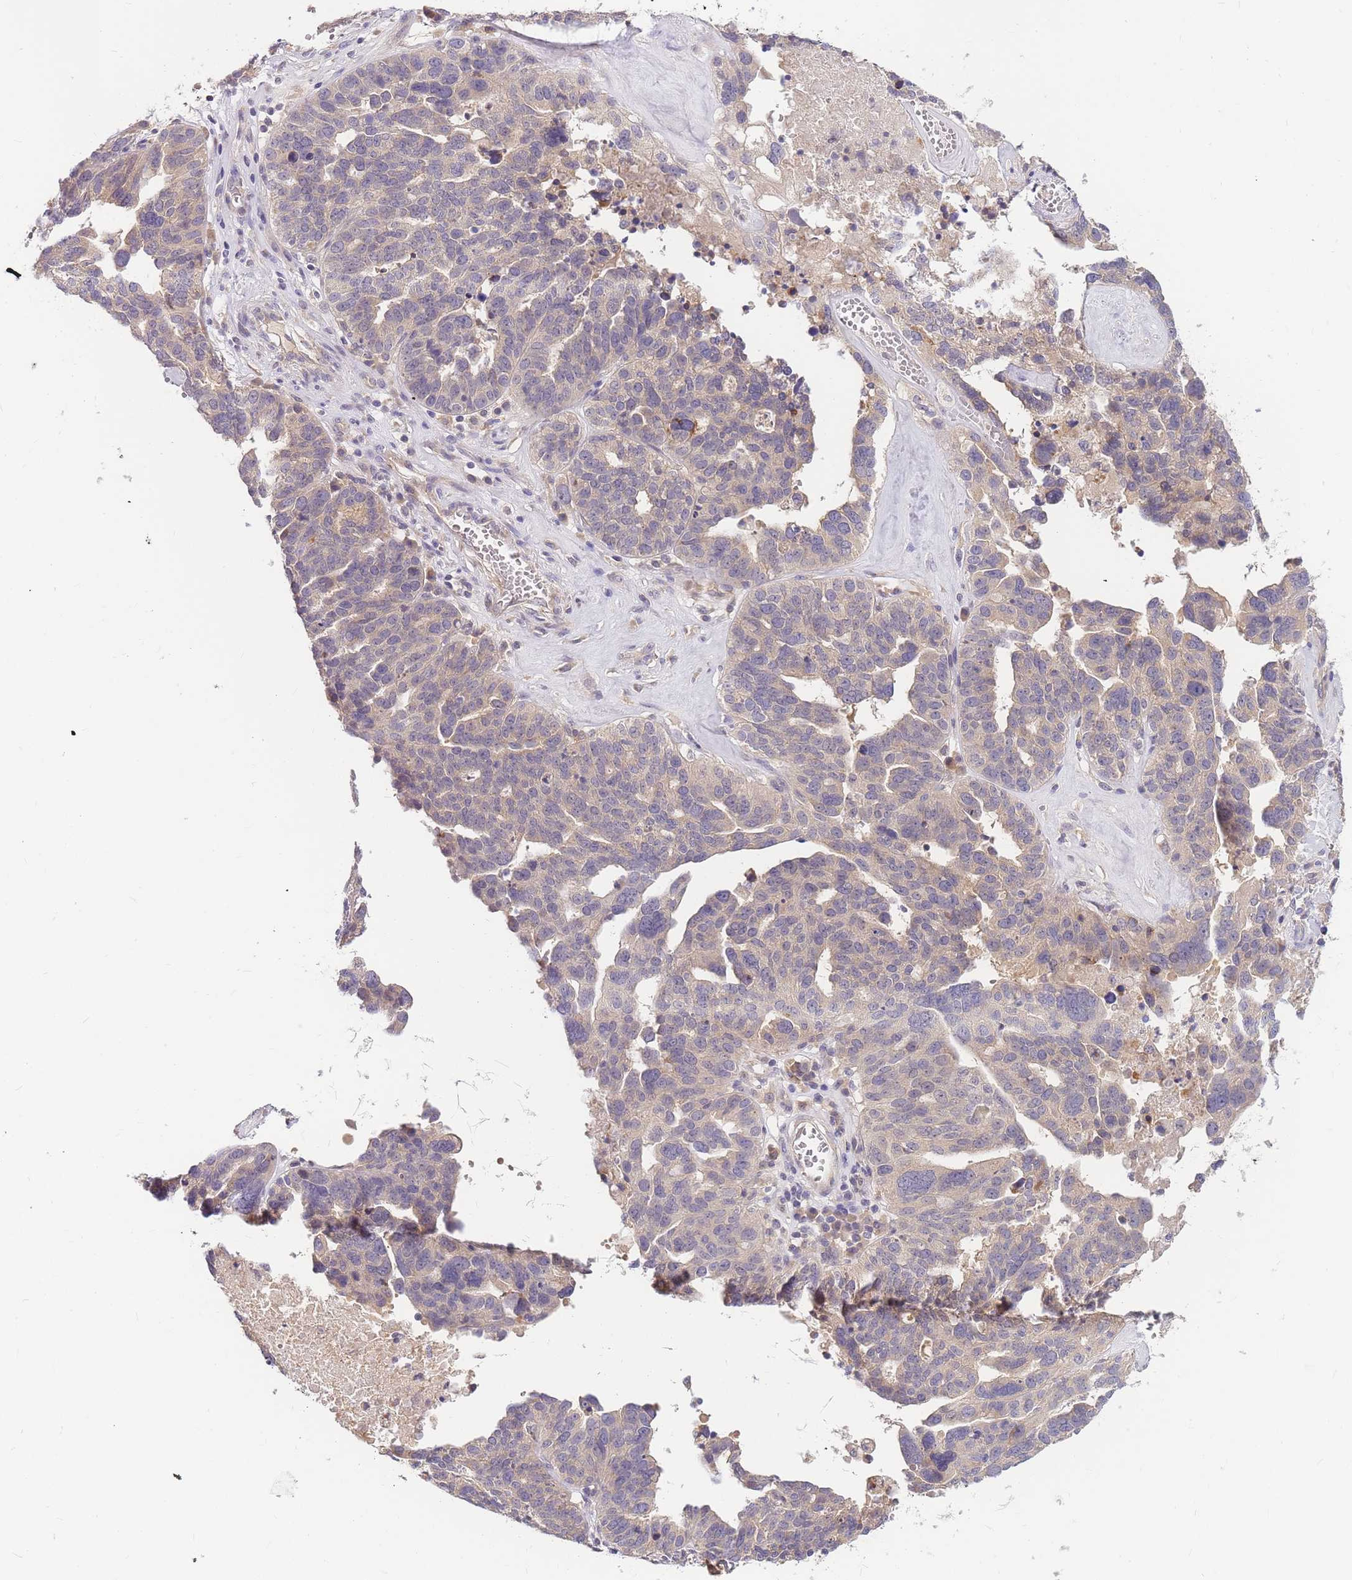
{"staining": {"intensity": "negative", "quantity": "none", "location": "none"}, "tissue": "ovarian cancer", "cell_type": "Tumor cells", "image_type": "cancer", "snomed": [{"axis": "morphology", "description": "Cystadenocarcinoma, serous, NOS"}, {"axis": "topography", "description": "Ovary"}], "caption": "Tumor cells show no significant positivity in ovarian cancer. Nuclei are stained in blue.", "gene": "ZNF577", "patient": {"sex": "female", "age": 59}}